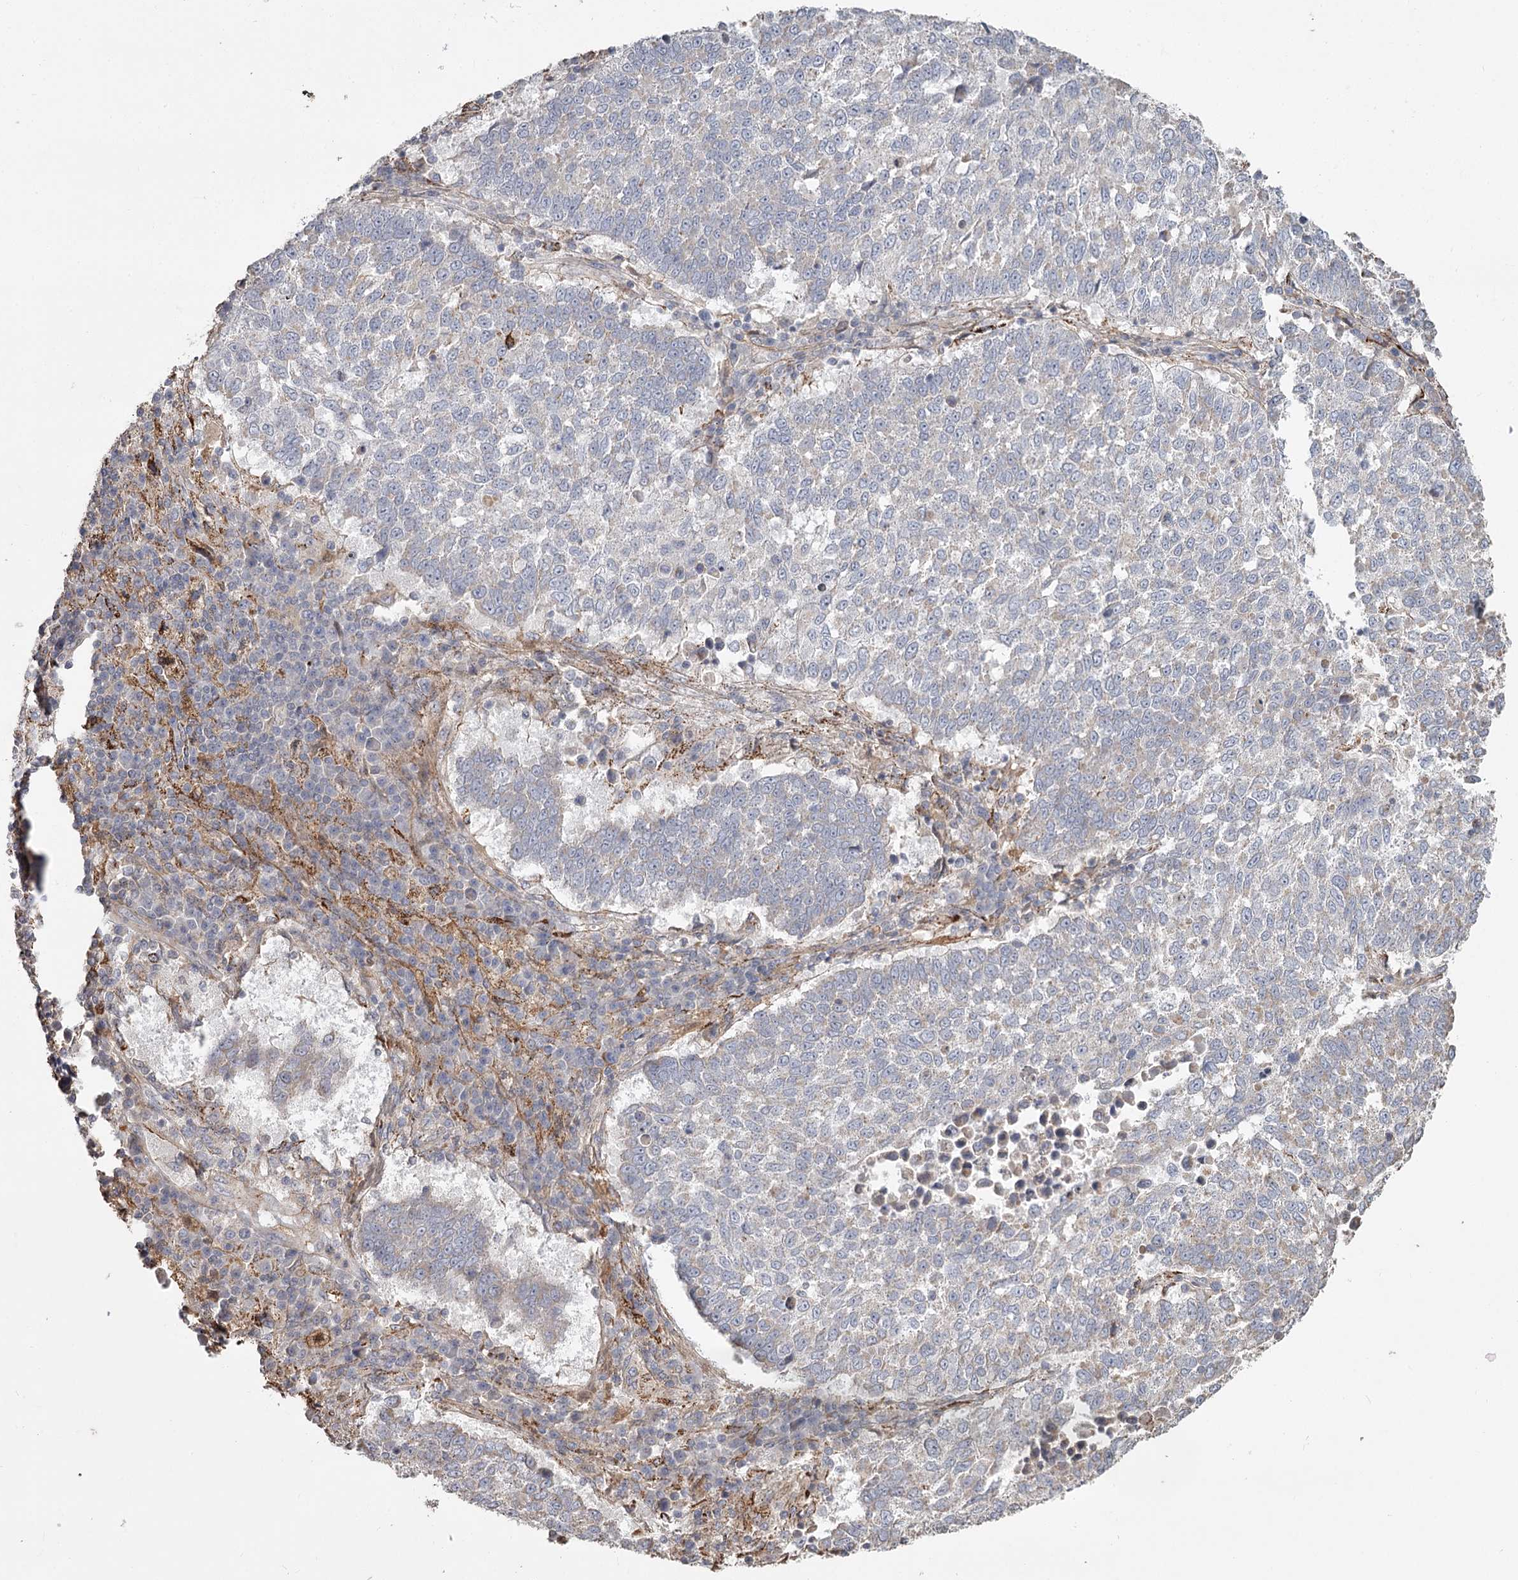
{"staining": {"intensity": "negative", "quantity": "none", "location": "none"}, "tissue": "lung cancer", "cell_type": "Tumor cells", "image_type": "cancer", "snomed": [{"axis": "morphology", "description": "Squamous cell carcinoma, NOS"}, {"axis": "topography", "description": "Lung"}], "caption": "Tumor cells are negative for protein expression in human lung cancer.", "gene": "DHRS9", "patient": {"sex": "male", "age": 73}}